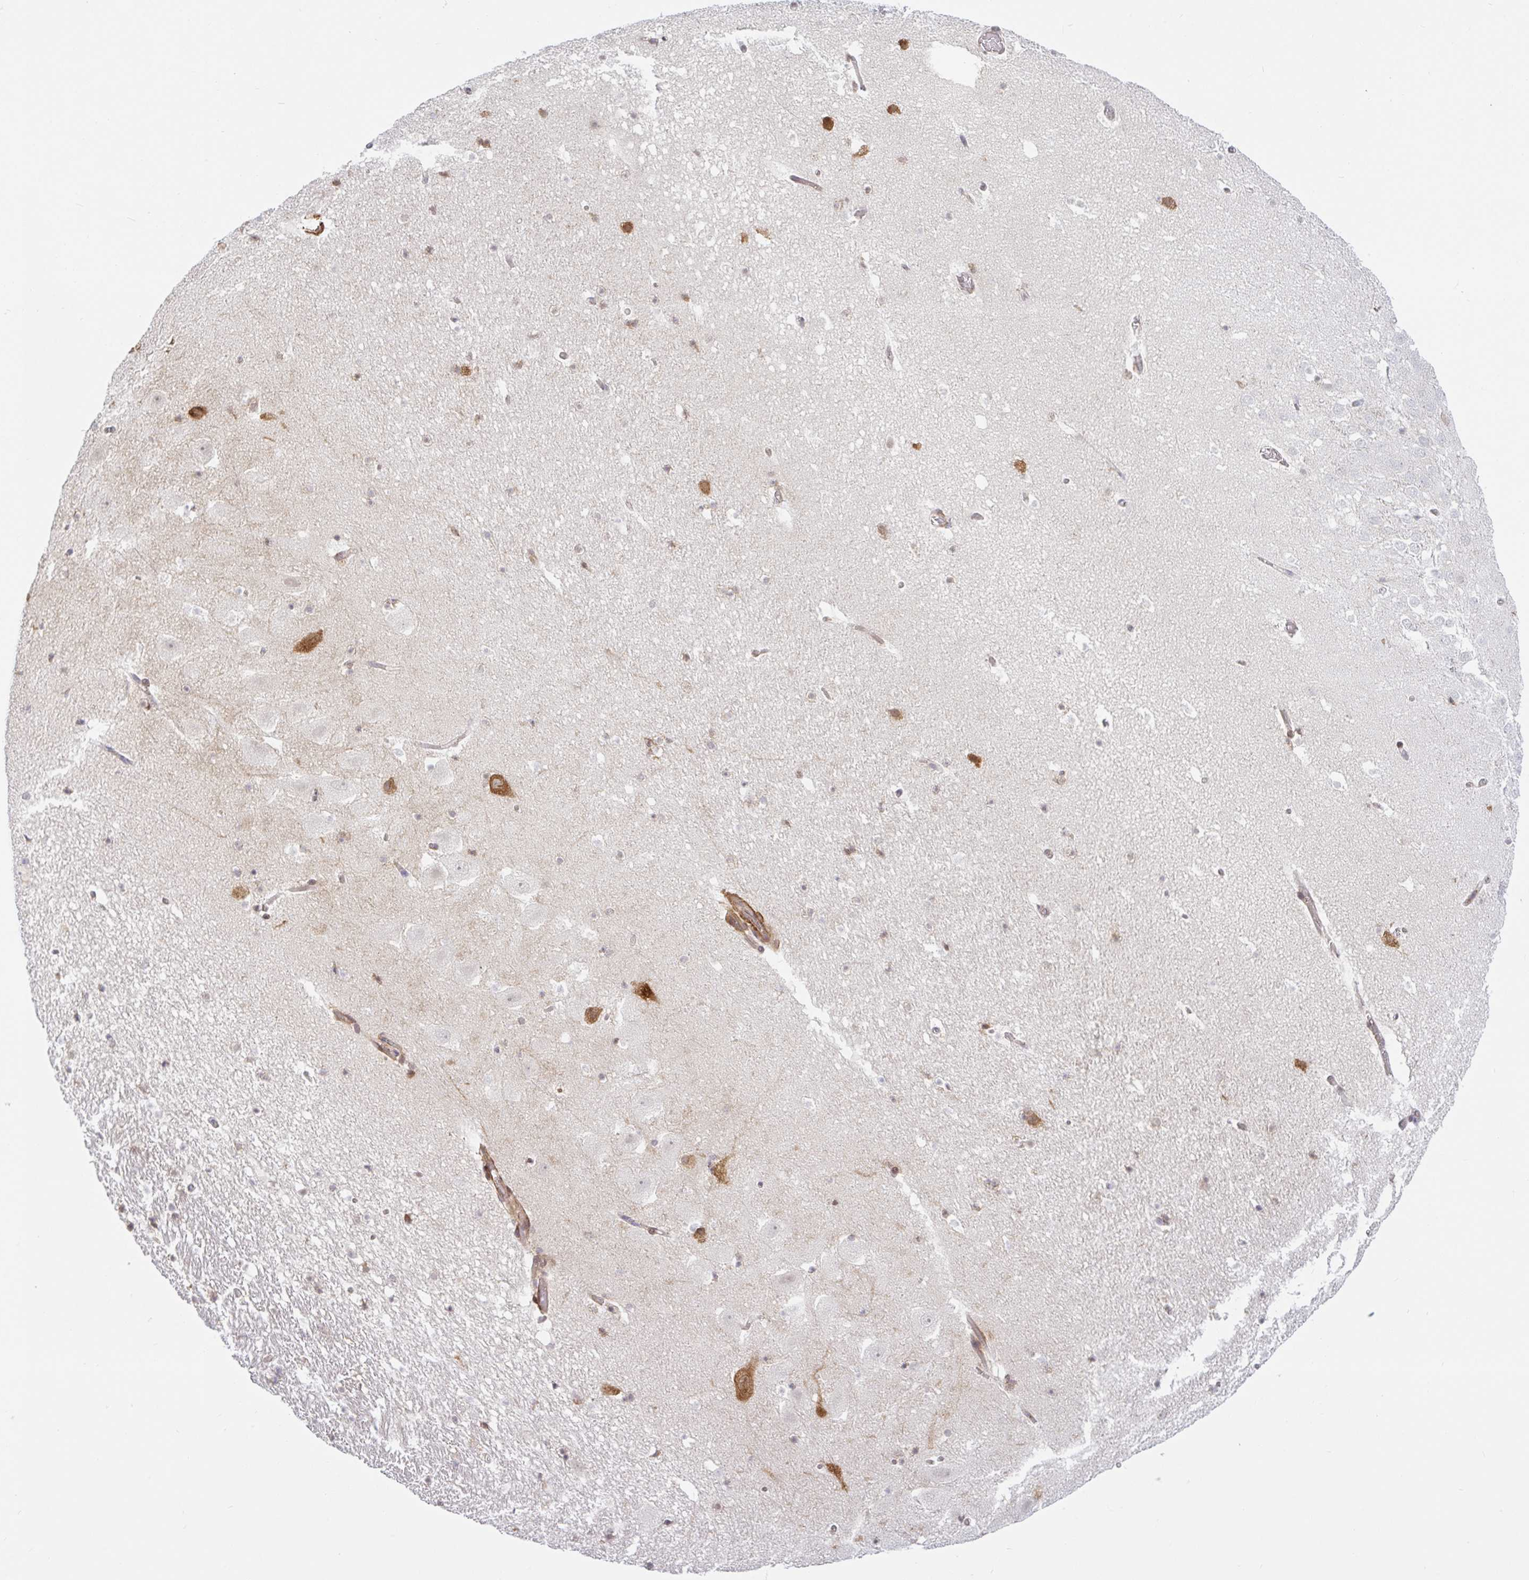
{"staining": {"intensity": "moderate", "quantity": "<25%", "location": "cytoplasmic/membranous"}, "tissue": "hippocampus", "cell_type": "Glial cells", "image_type": "normal", "snomed": [{"axis": "morphology", "description": "Normal tissue, NOS"}, {"axis": "topography", "description": "Hippocampus"}], "caption": "Immunohistochemistry (IHC) photomicrograph of unremarkable hippocampus stained for a protein (brown), which exhibits low levels of moderate cytoplasmic/membranous staining in about <25% of glial cells.", "gene": "LARP1", "patient": {"sex": "female", "age": 42}}